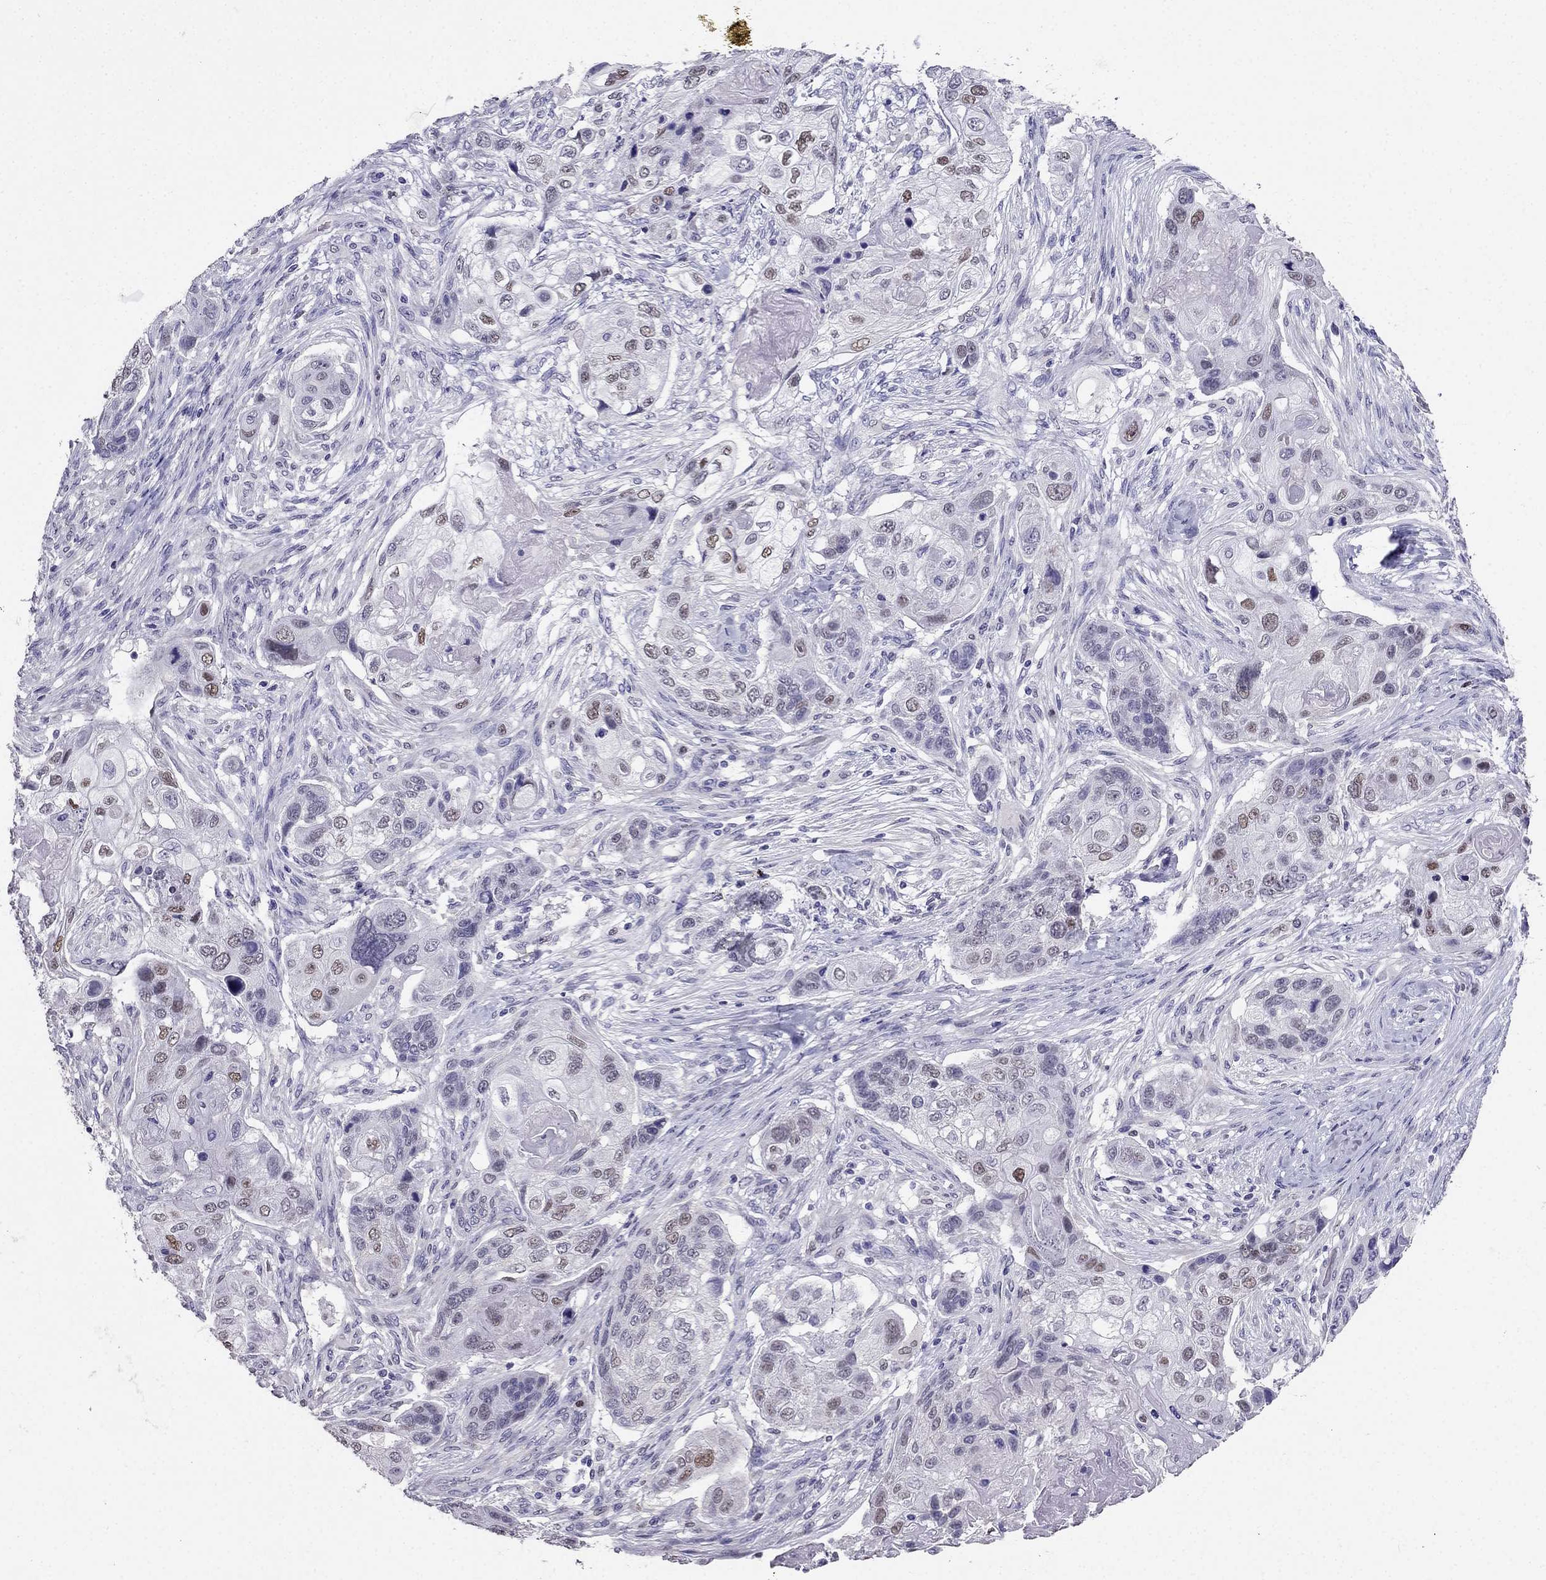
{"staining": {"intensity": "moderate", "quantity": "<25%", "location": "nuclear"}, "tissue": "lung cancer", "cell_type": "Tumor cells", "image_type": "cancer", "snomed": [{"axis": "morphology", "description": "Normal tissue, NOS"}, {"axis": "morphology", "description": "Squamous cell carcinoma, NOS"}, {"axis": "topography", "description": "Bronchus"}, {"axis": "topography", "description": "Lung"}], "caption": "Lung squamous cell carcinoma was stained to show a protein in brown. There is low levels of moderate nuclear expression in about <25% of tumor cells.", "gene": "ARID3A", "patient": {"sex": "male", "age": 69}}